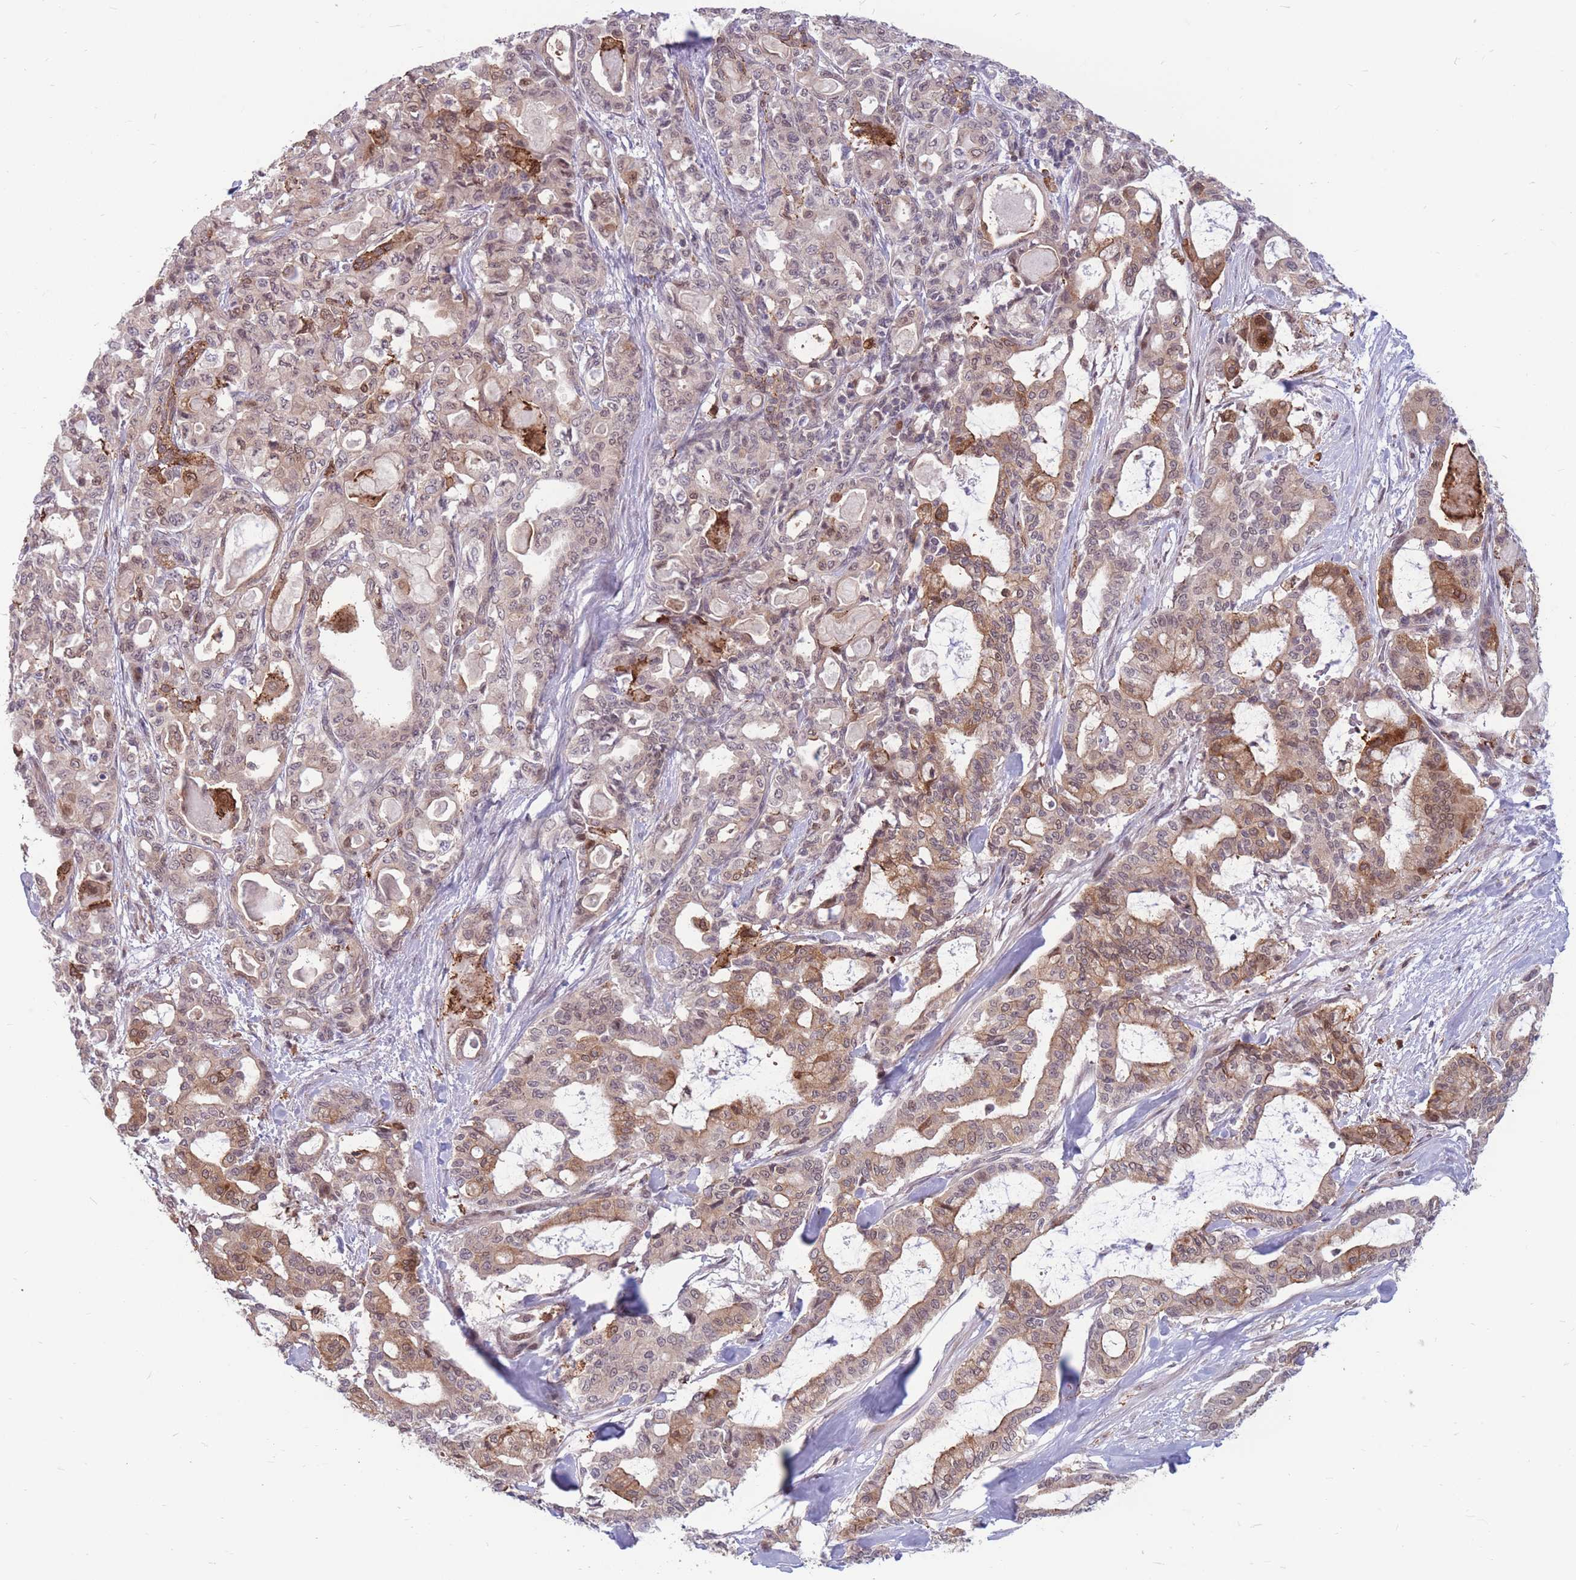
{"staining": {"intensity": "moderate", "quantity": "25%-75%", "location": "cytoplasmic/membranous"}, "tissue": "pancreatic cancer", "cell_type": "Tumor cells", "image_type": "cancer", "snomed": [{"axis": "morphology", "description": "Adenocarcinoma, NOS"}, {"axis": "topography", "description": "Pancreas"}], "caption": "A high-resolution micrograph shows immunohistochemistry staining of pancreatic cancer (adenocarcinoma), which reveals moderate cytoplasmic/membranous positivity in about 25%-75% of tumor cells. (DAB (3,3'-diaminobenzidine) = brown stain, brightfield microscopy at high magnification).", "gene": "TCF20", "patient": {"sex": "male", "age": 63}}